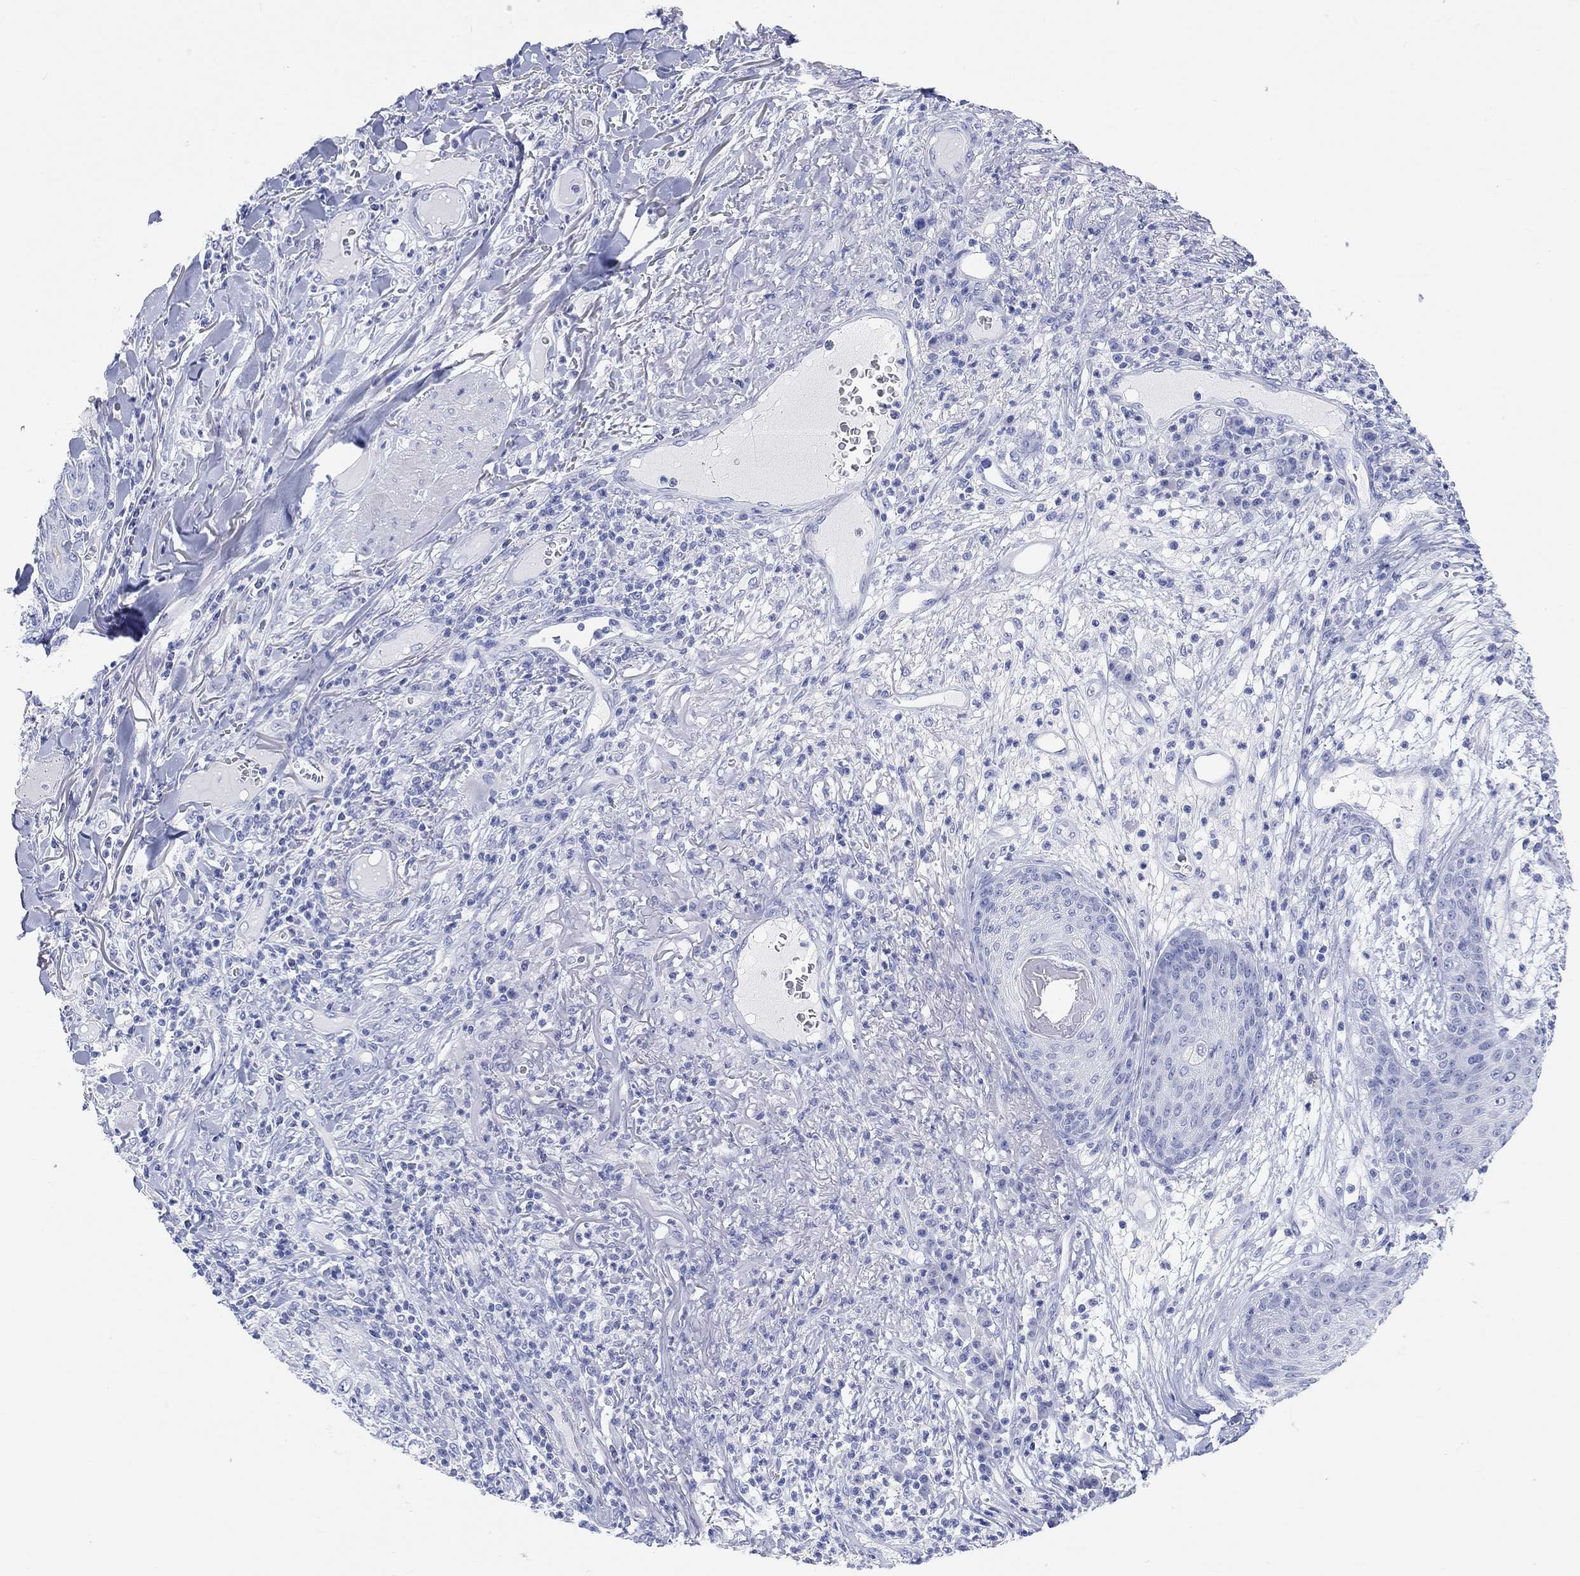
{"staining": {"intensity": "negative", "quantity": "none", "location": "none"}, "tissue": "skin cancer", "cell_type": "Tumor cells", "image_type": "cancer", "snomed": [{"axis": "morphology", "description": "Squamous cell carcinoma, NOS"}, {"axis": "topography", "description": "Skin"}], "caption": "There is no significant expression in tumor cells of skin cancer (squamous cell carcinoma).", "gene": "XIRP2", "patient": {"sex": "male", "age": 82}}